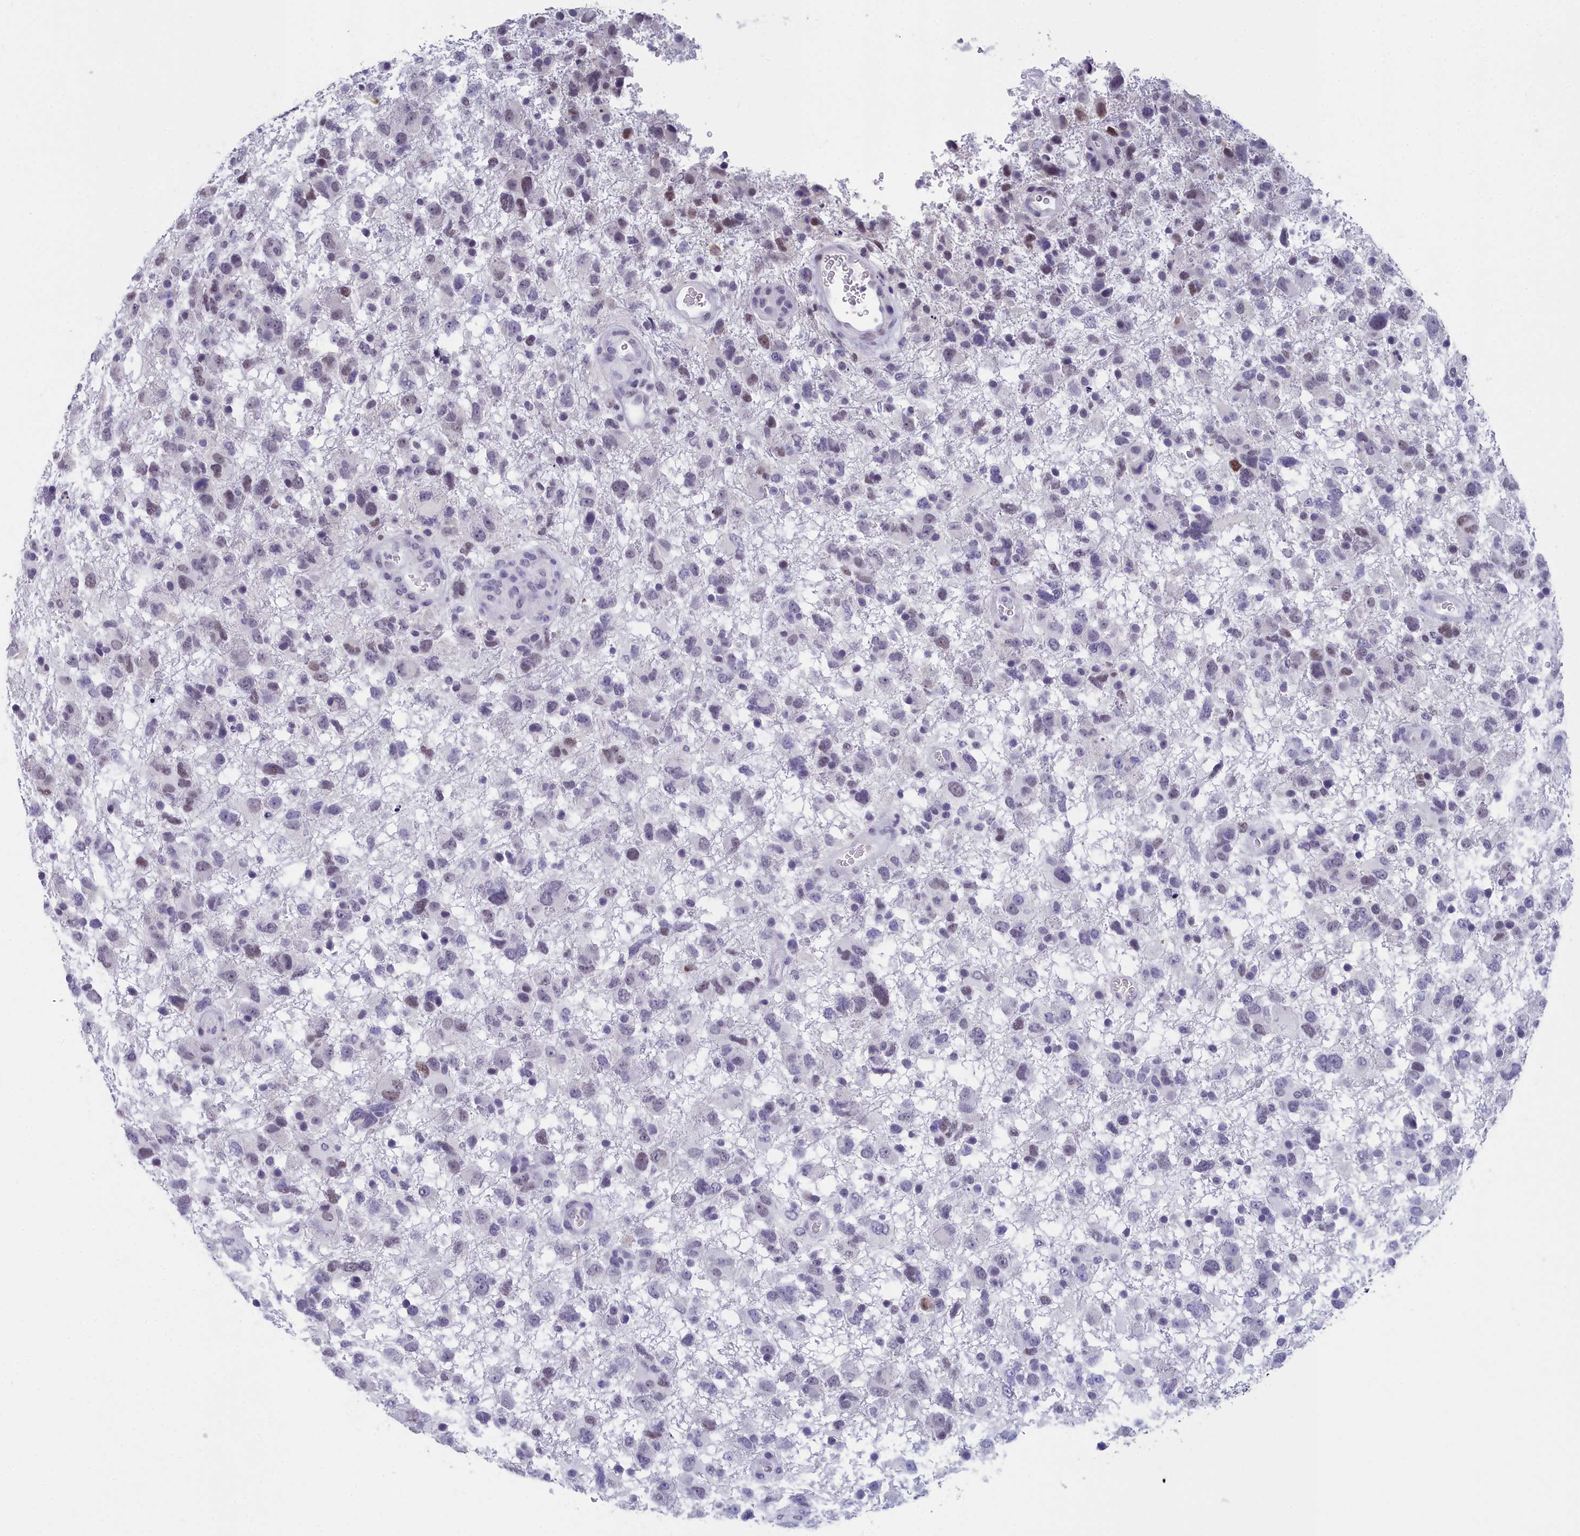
{"staining": {"intensity": "moderate", "quantity": "<25%", "location": "nuclear"}, "tissue": "glioma", "cell_type": "Tumor cells", "image_type": "cancer", "snomed": [{"axis": "morphology", "description": "Glioma, malignant, High grade"}, {"axis": "topography", "description": "Brain"}], "caption": "This histopathology image exhibits glioma stained with IHC to label a protein in brown. The nuclear of tumor cells show moderate positivity for the protein. Nuclei are counter-stained blue.", "gene": "CCDC97", "patient": {"sex": "male", "age": 61}}